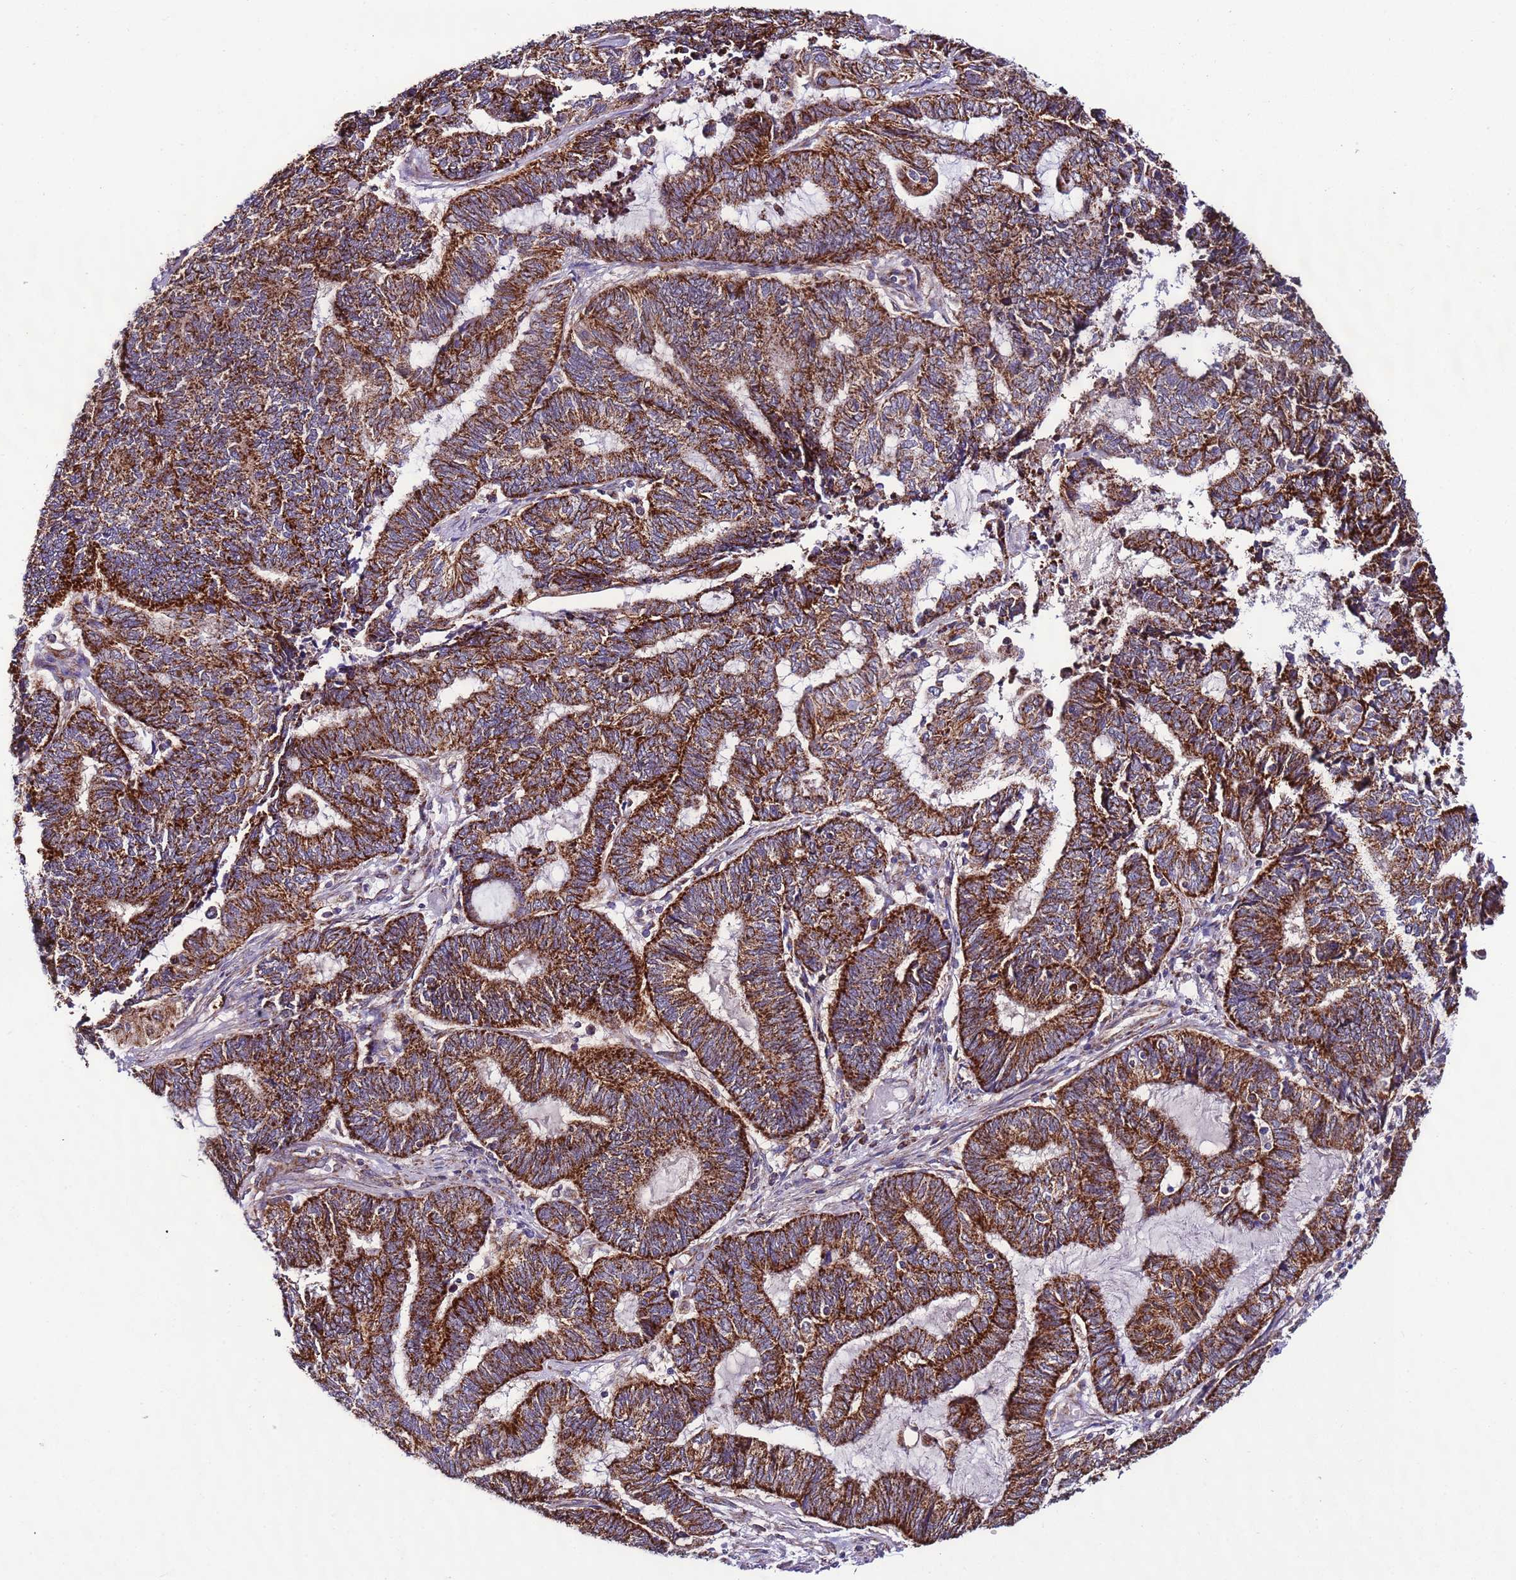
{"staining": {"intensity": "strong", "quantity": ">75%", "location": "cytoplasmic/membranous"}, "tissue": "endometrial cancer", "cell_type": "Tumor cells", "image_type": "cancer", "snomed": [{"axis": "morphology", "description": "Adenocarcinoma, NOS"}, {"axis": "topography", "description": "Uterus"}, {"axis": "topography", "description": "Endometrium"}], "caption": "Tumor cells display high levels of strong cytoplasmic/membranous staining in approximately >75% of cells in endometrial adenocarcinoma.", "gene": "UEVLD", "patient": {"sex": "female", "age": 70}}